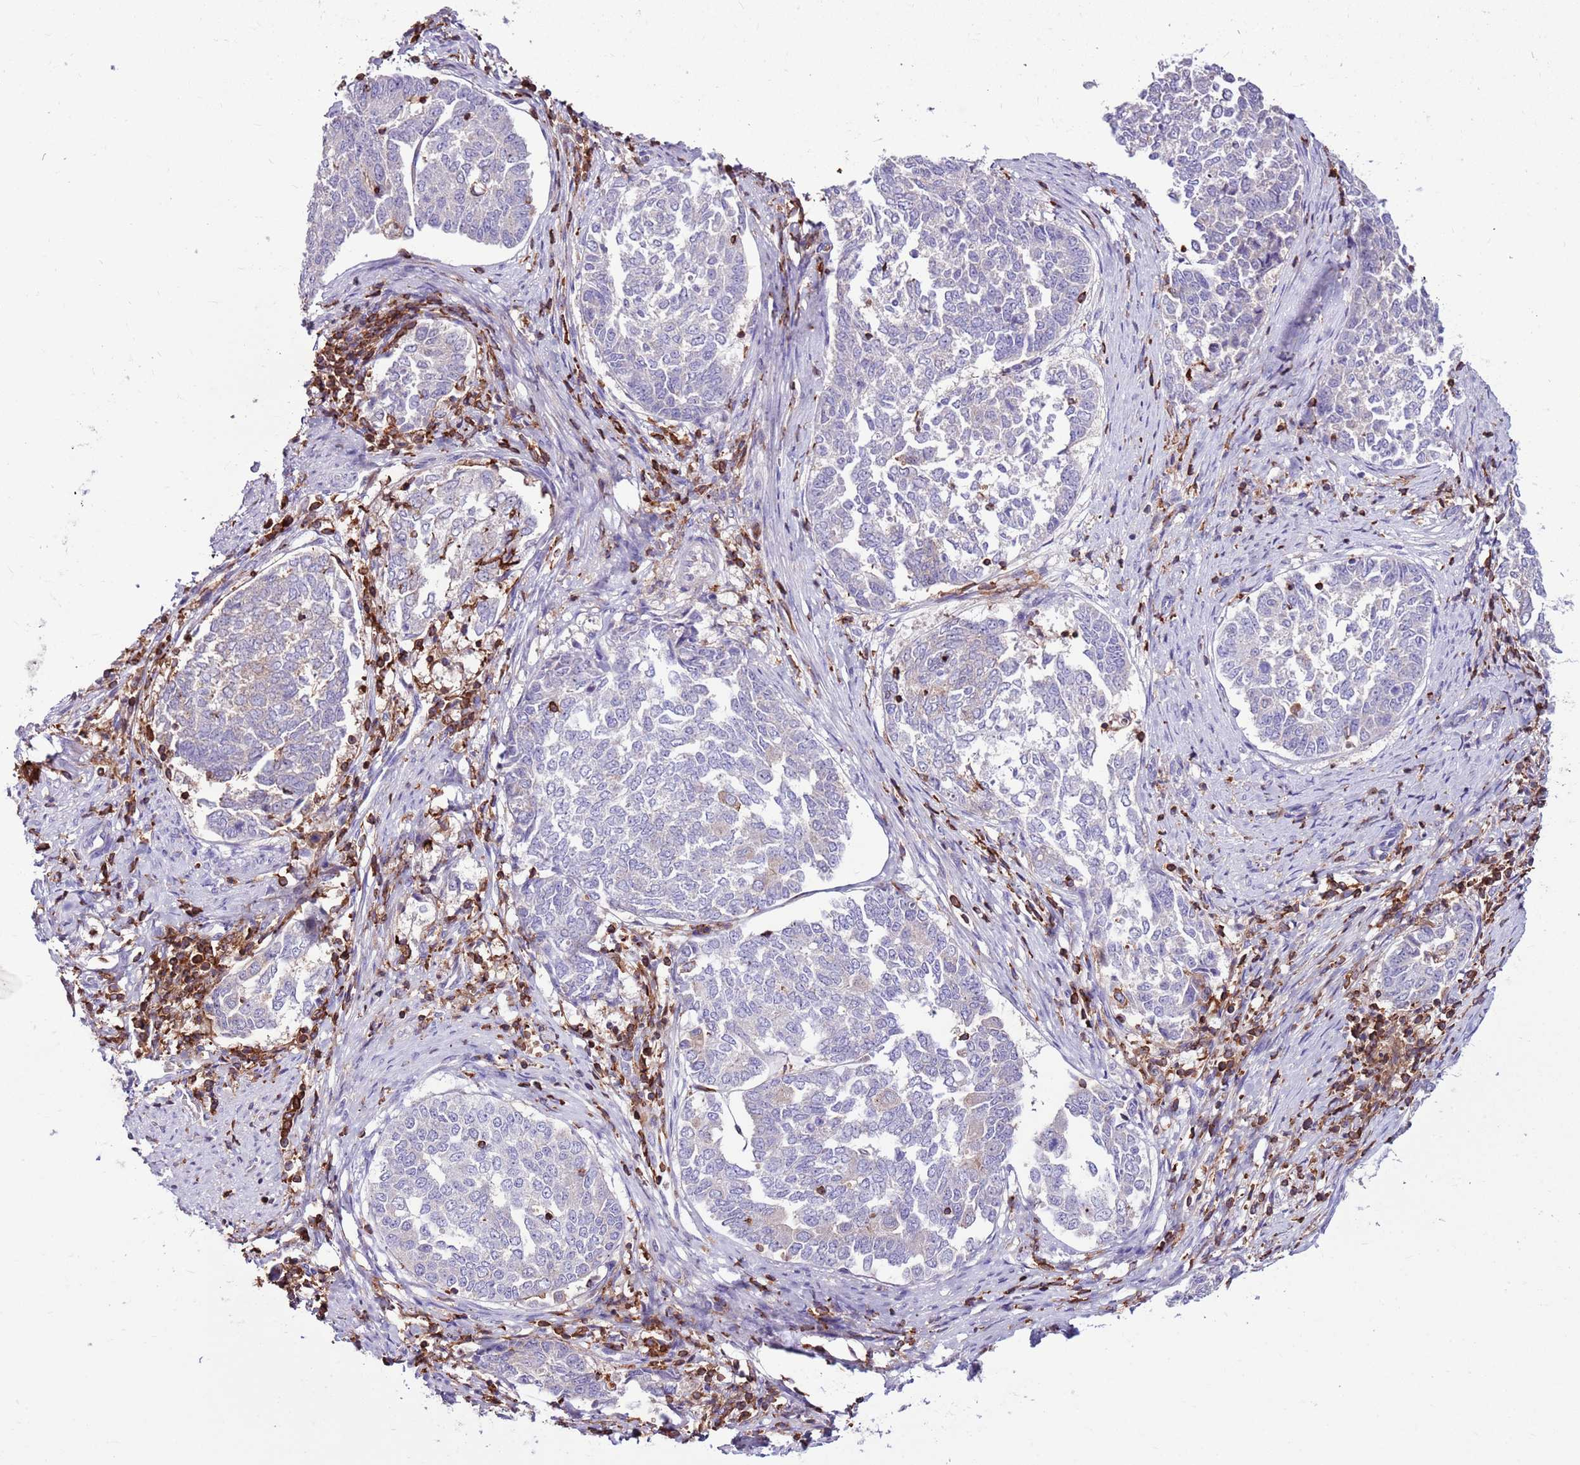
{"staining": {"intensity": "weak", "quantity": "<25%", "location": "cytoplasmic/membranous"}, "tissue": "endometrial cancer", "cell_type": "Tumor cells", "image_type": "cancer", "snomed": [{"axis": "morphology", "description": "Adenocarcinoma, NOS"}, {"axis": "topography", "description": "Endometrium"}], "caption": "This is an immunohistochemistry photomicrograph of human endometrial cancer (adenocarcinoma). There is no positivity in tumor cells.", "gene": "ZSWIM1", "patient": {"sex": "female", "age": 80}}